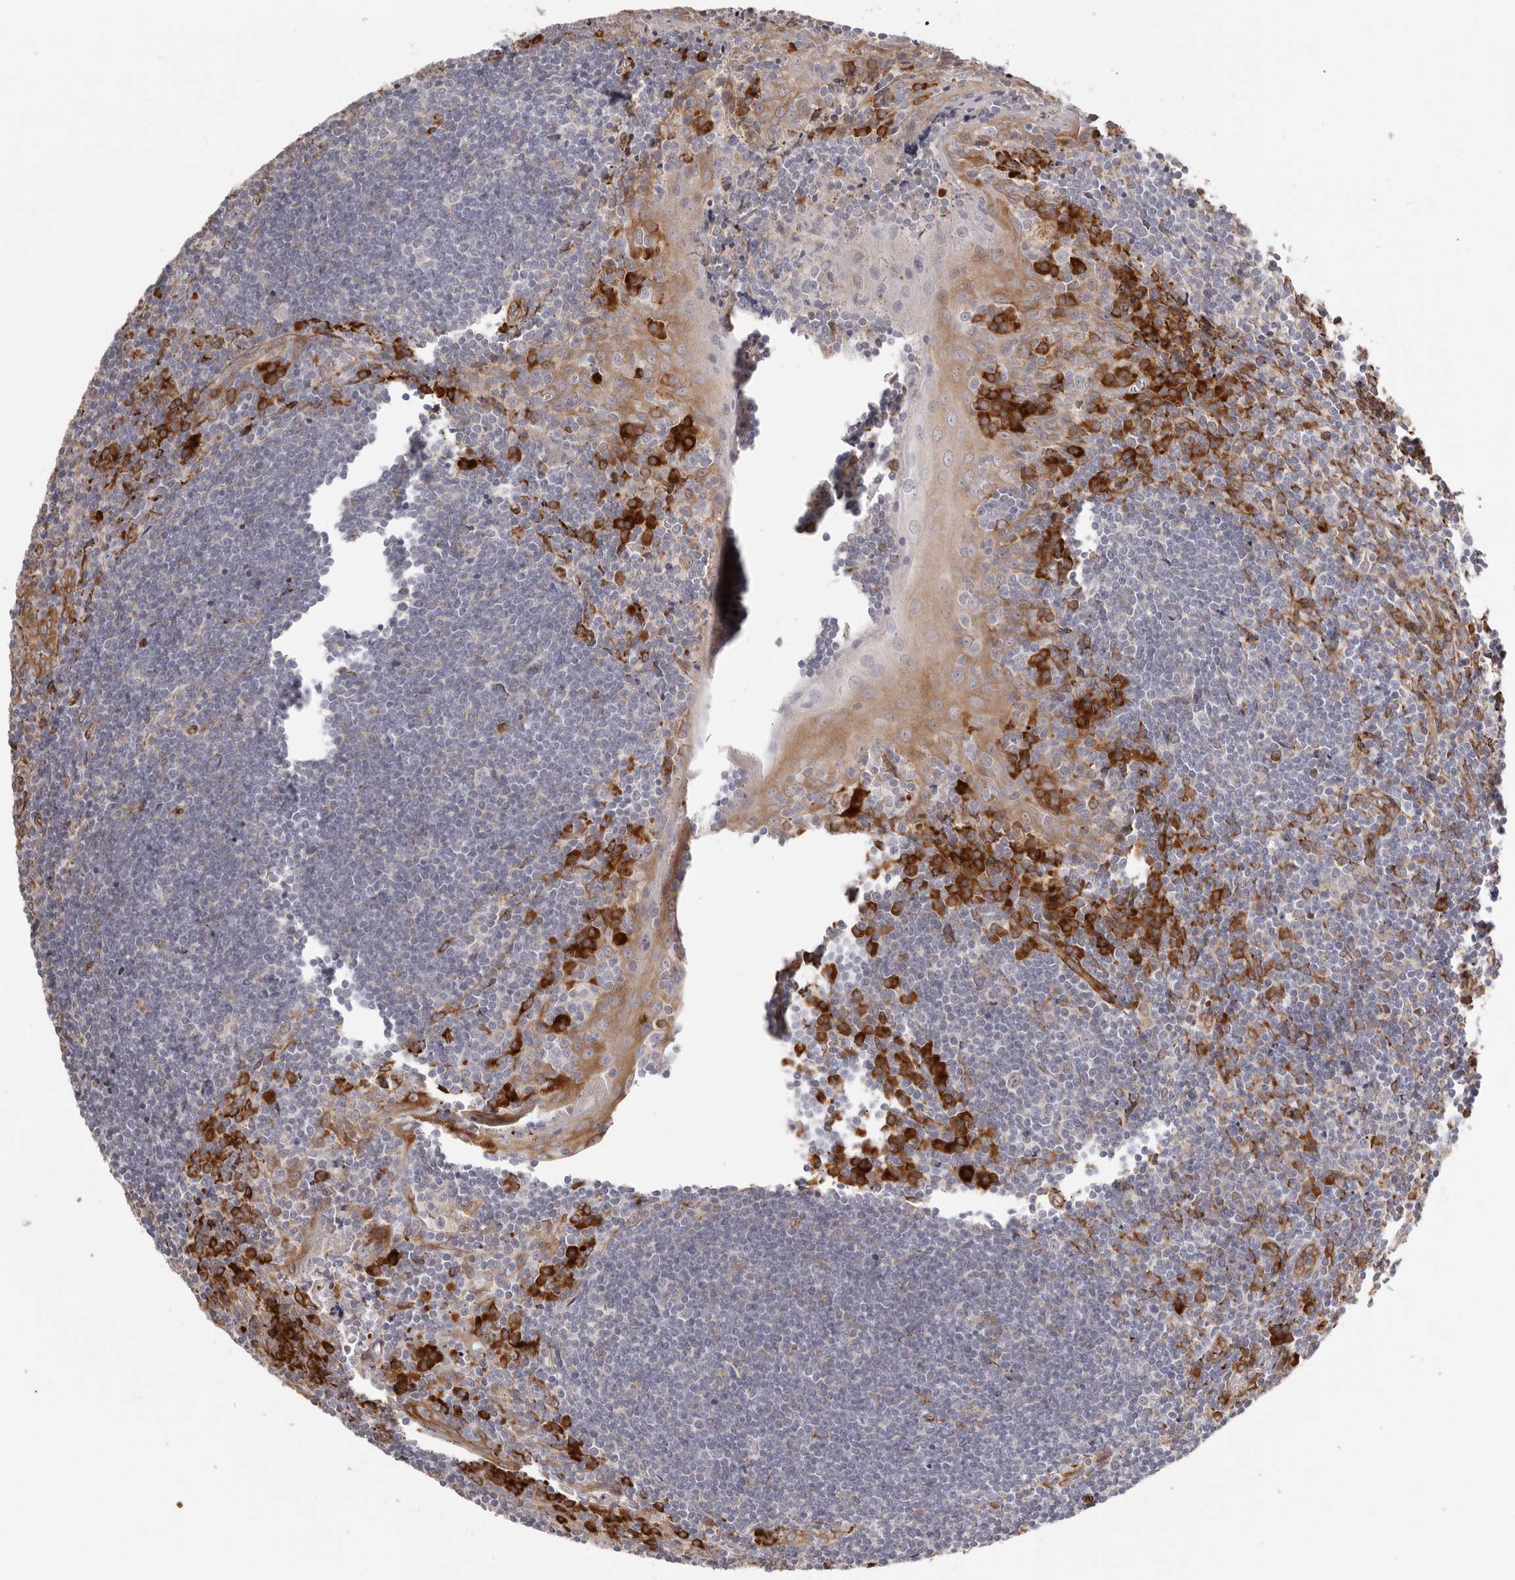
{"staining": {"intensity": "moderate", "quantity": "<25%", "location": "cytoplasmic/membranous"}, "tissue": "tonsil", "cell_type": "Germinal center cells", "image_type": "normal", "snomed": [{"axis": "morphology", "description": "Normal tissue, NOS"}, {"axis": "topography", "description": "Tonsil"}], "caption": "This micrograph demonstrates IHC staining of normal tonsil, with low moderate cytoplasmic/membranous expression in about <25% of germinal center cells.", "gene": "WDTC1", "patient": {"sex": "male", "age": 27}}